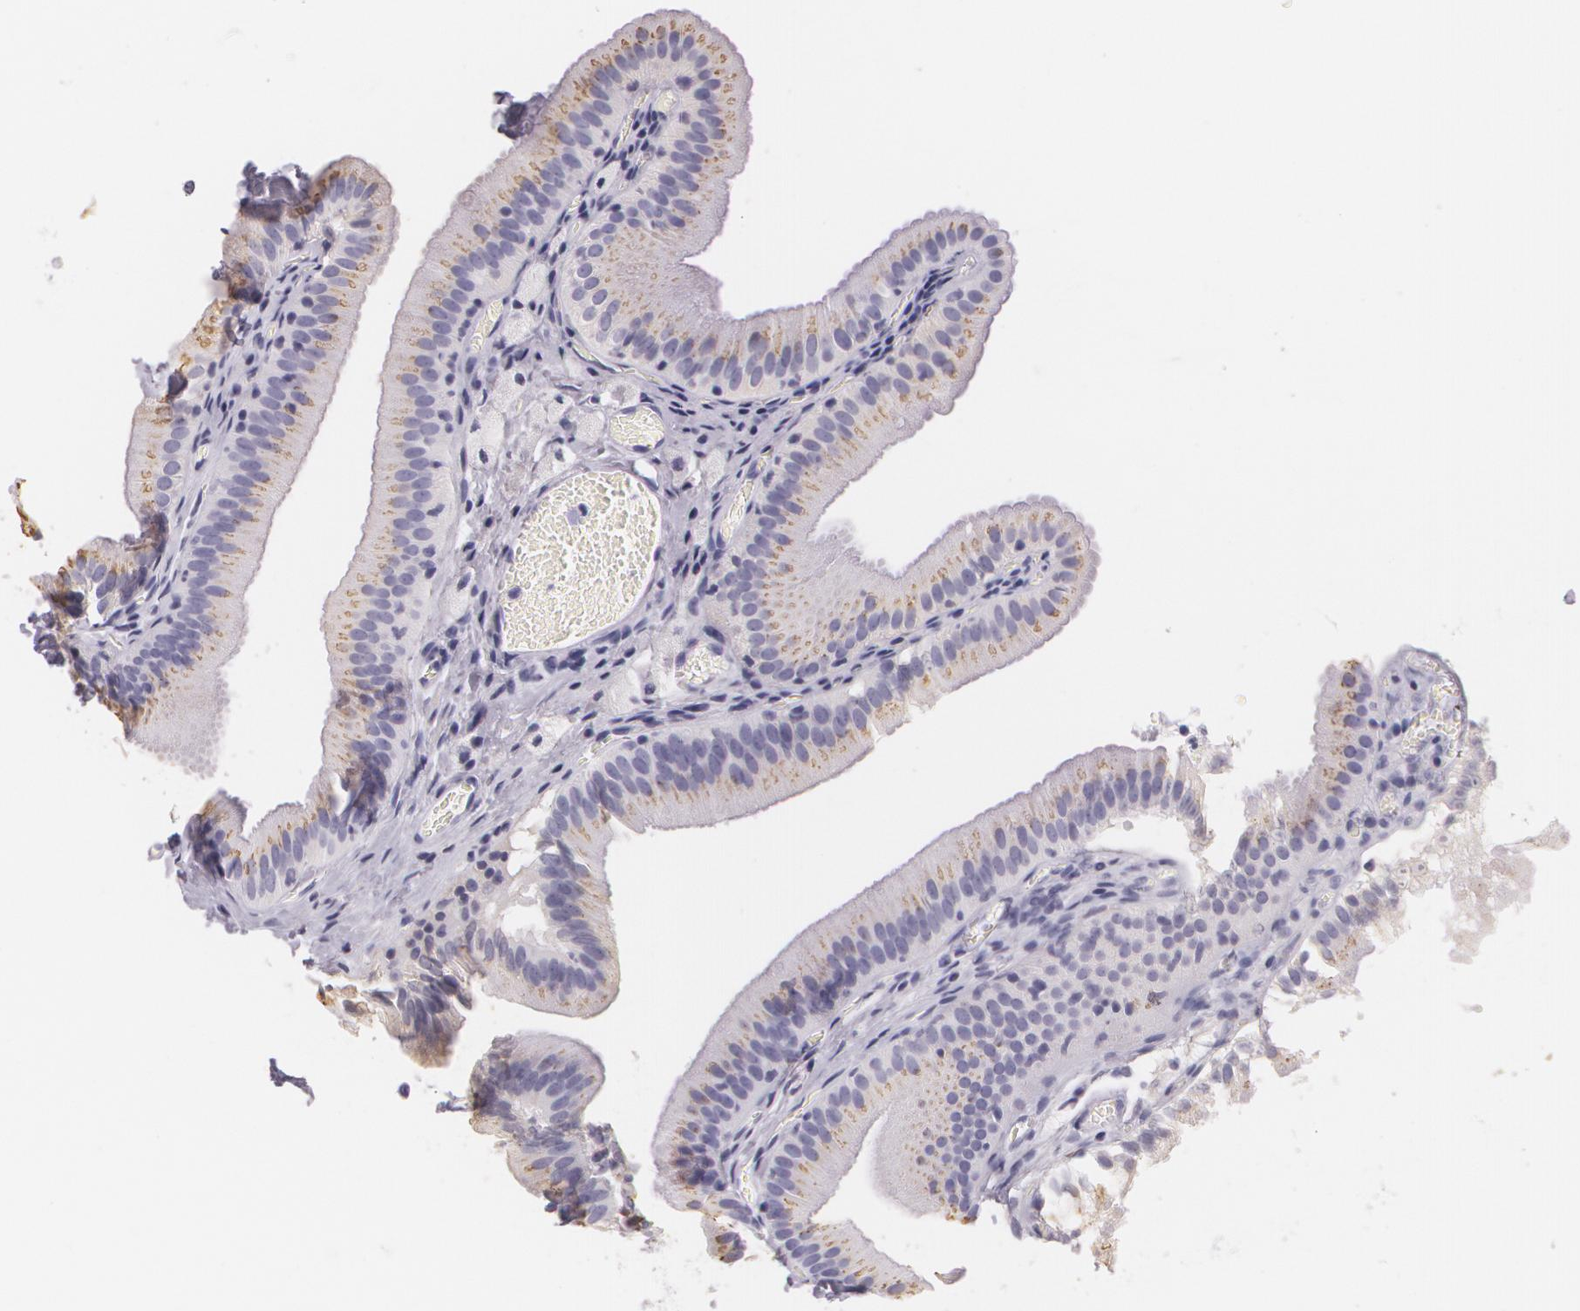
{"staining": {"intensity": "weak", "quantity": "25%-75%", "location": "cytoplasmic/membranous"}, "tissue": "gallbladder", "cell_type": "Glandular cells", "image_type": "normal", "snomed": [{"axis": "morphology", "description": "Normal tissue, NOS"}, {"axis": "topography", "description": "Gallbladder"}], "caption": "Immunohistochemical staining of benign gallbladder shows low levels of weak cytoplasmic/membranous staining in approximately 25%-75% of glandular cells.", "gene": "DLG4", "patient": {"sex": "female", "age": 24}}